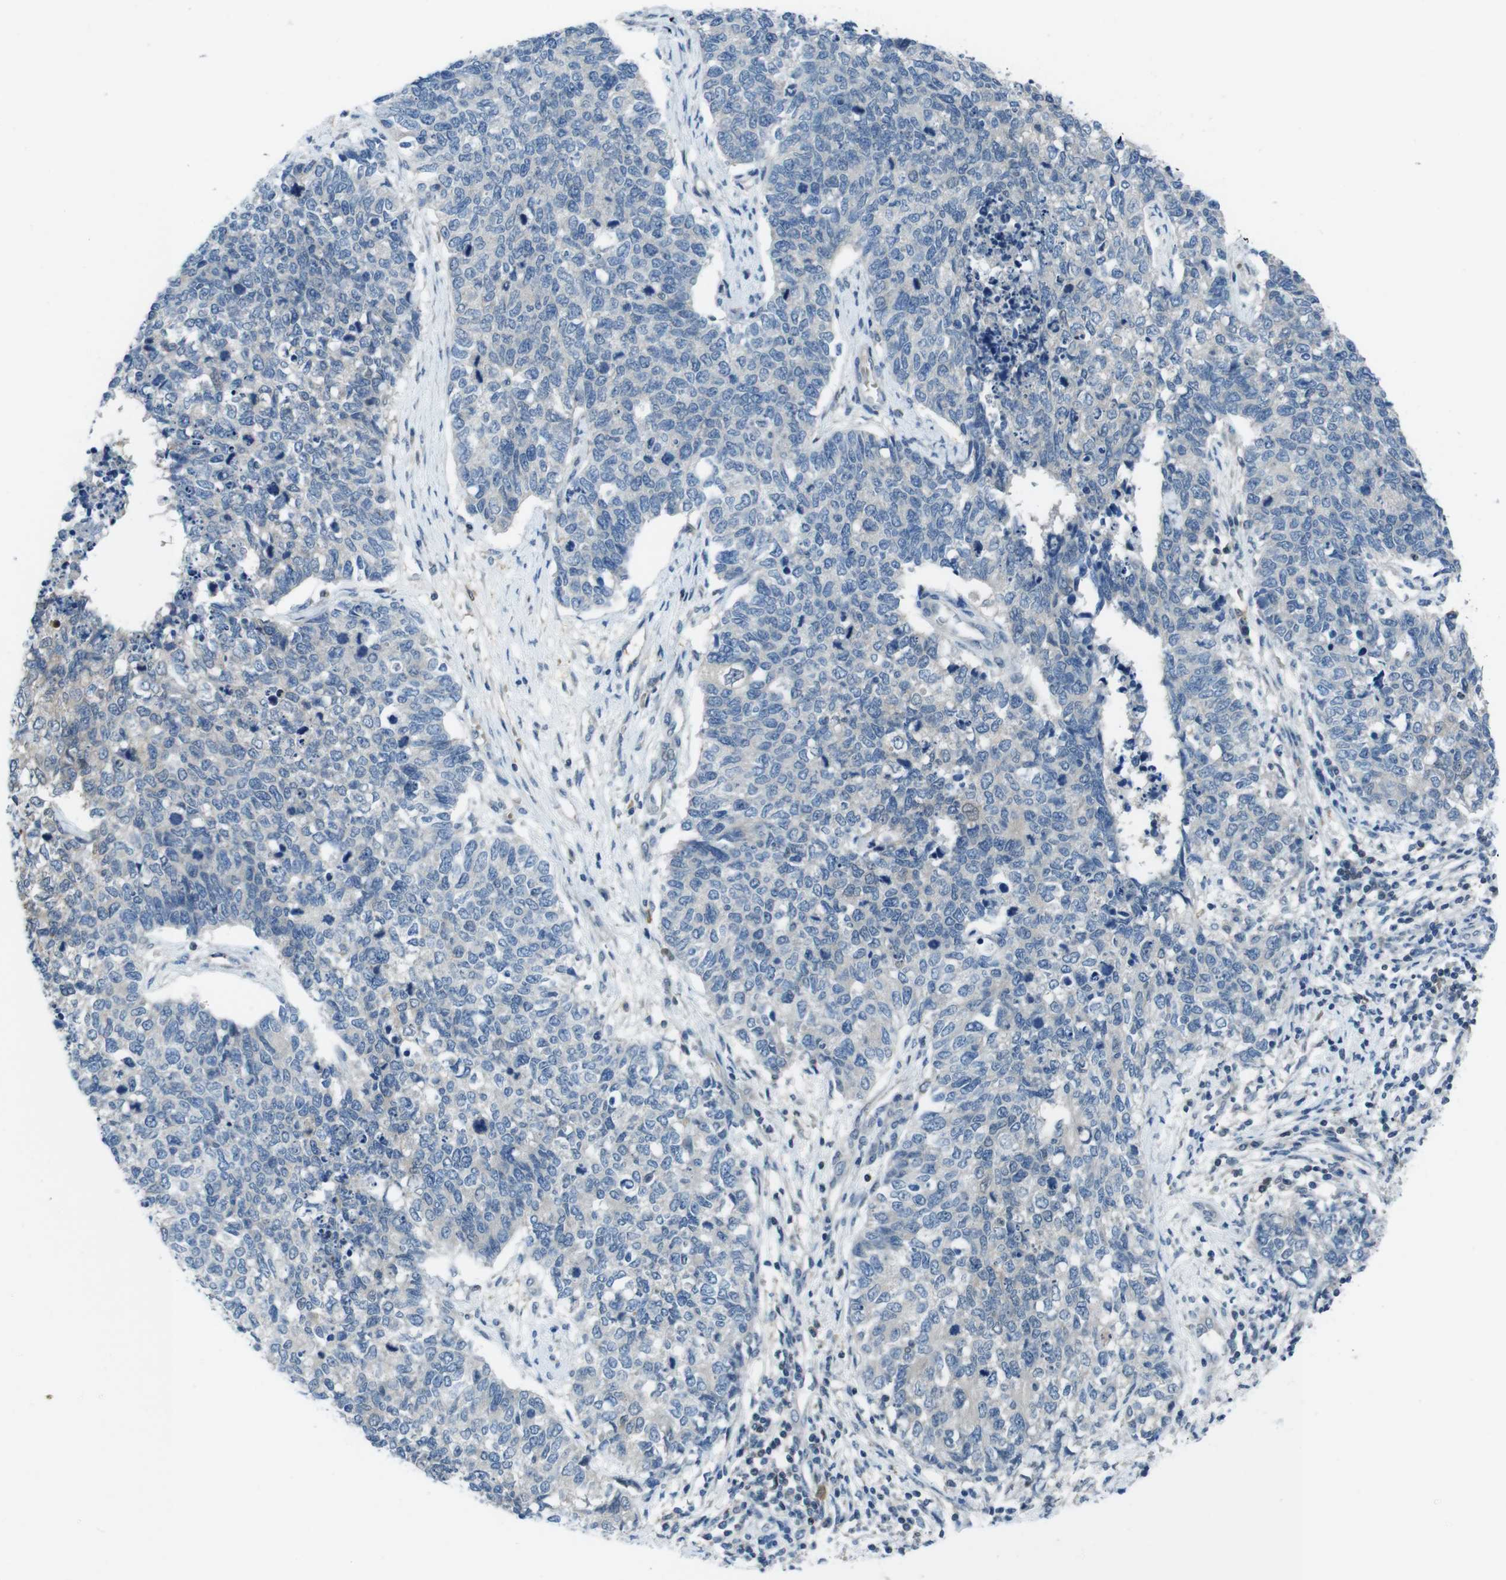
{"staining": {"intensity": "negative", "quantity": "none", "location": "none"}, "tissue": "cervical cancer", "cell_type": "Tumor cells", "image_type": "cancer", "snomed": [{"axis": "morphology", "description": "Squamous cell carcinoma, NOS"}, {"axis": "topography", "description": "Cervix"}], "caption": "Immunohistochemical staining of squamous cell carcinoma (cervical) demonstrates no significant positivity in tumor cells. Brightfield microscopy of immunohistochemistry stained with DAB (3,3'-diaminobenzidine) (brown) and hematoxylin (blue), captured at high magnification.", "gene": "NANOS2", "patient": {"sex": "female", "age": 63}}